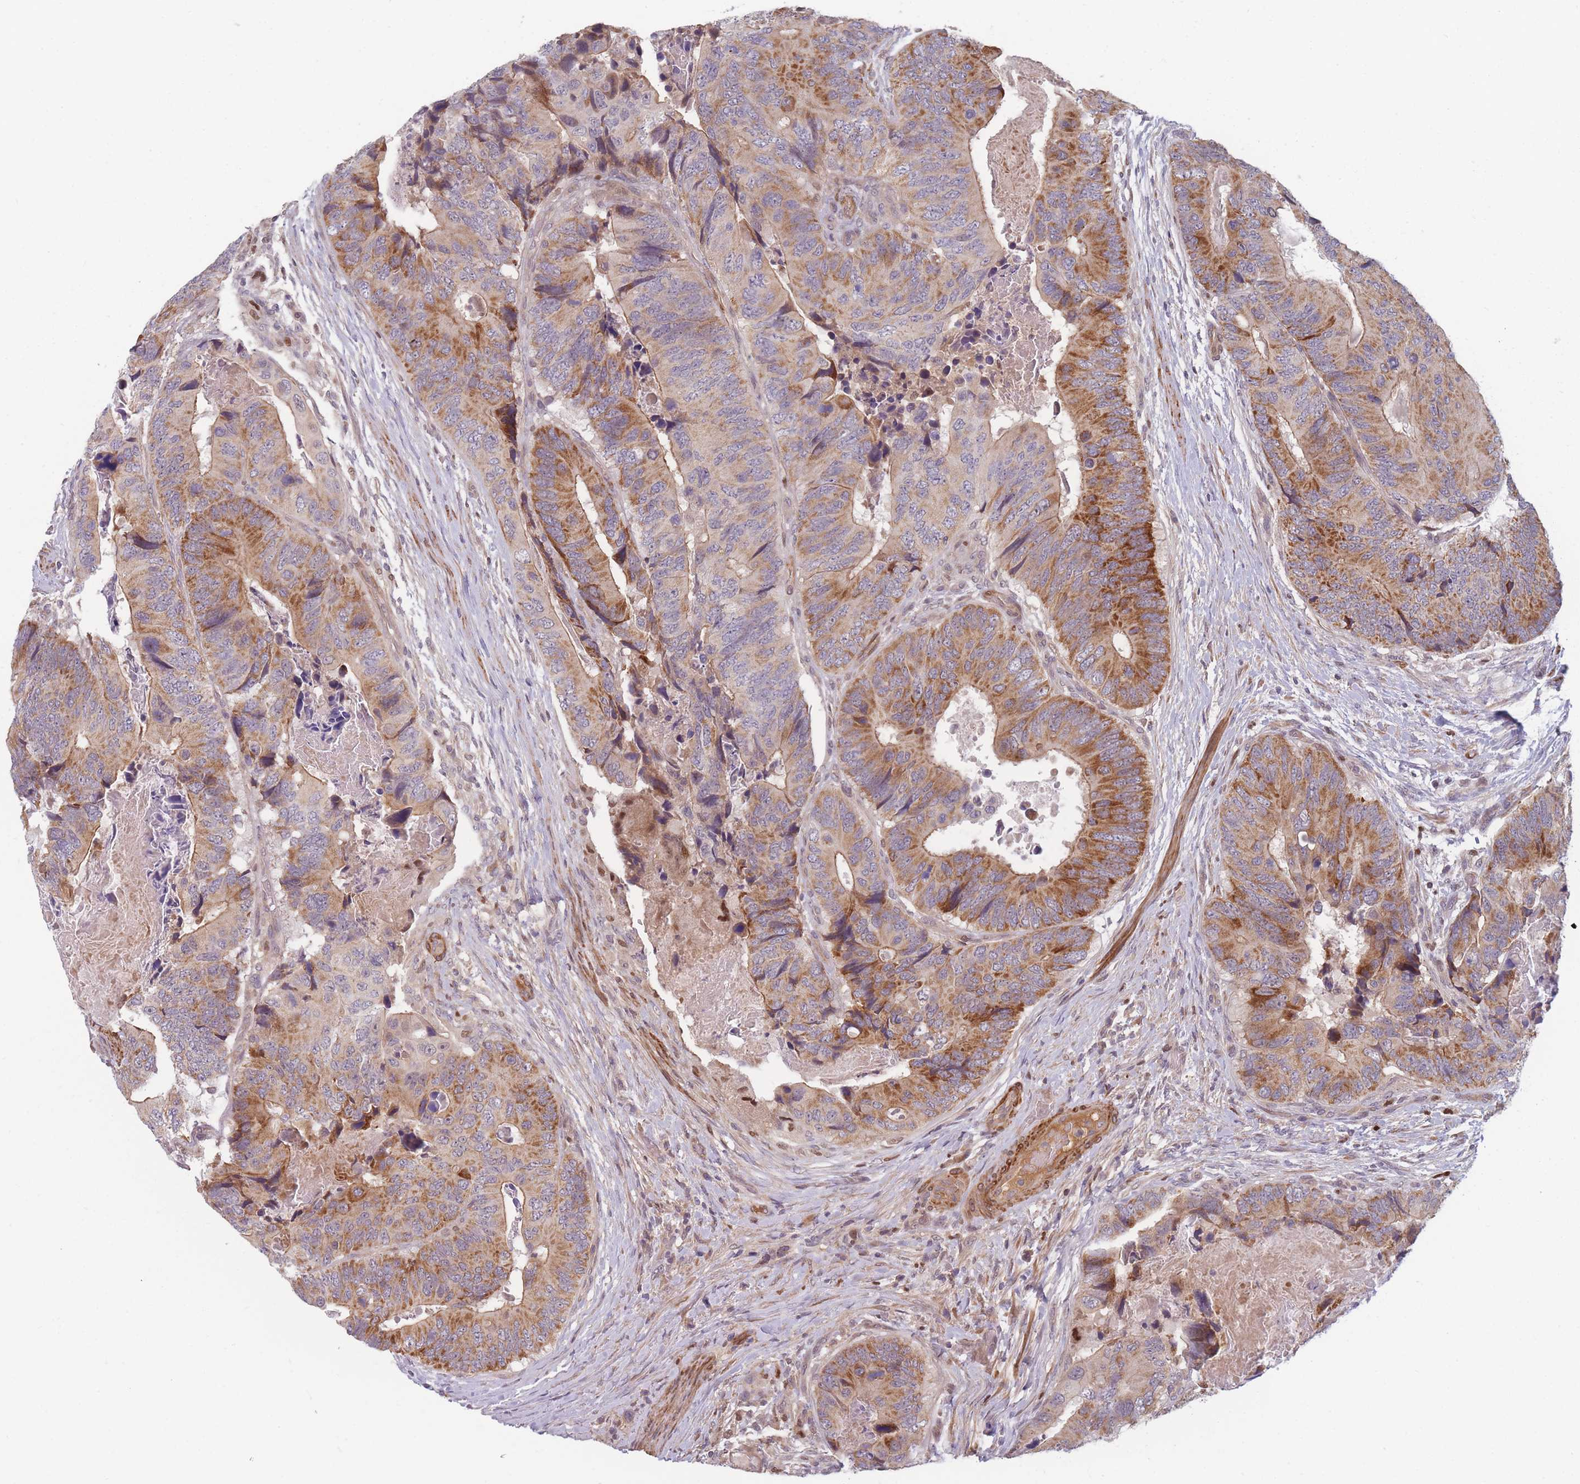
{"staining": {"intensity": "strong", "quantity": "25%-75%", "location": "cytoplasmic/membranous"}, "tissue": "colorectal cancer", "cell_type": "Tumor cells", "image_type": "cancer", "snomed": [{"axis": "morphology", "description": "Adenocarcinoma, NOS"}, {"axis": "topography", "description": "Colon"}], "caption": "A photomicrograph showing strong cytoplasmic/membranous positivity in about 25%-75% of tumor cells in adenocarcinoma (colorectal), as visualized by brown immunohistochemical staining.", "gene": "FAM153A", "patient": {"sex": "male", "age": 84}}